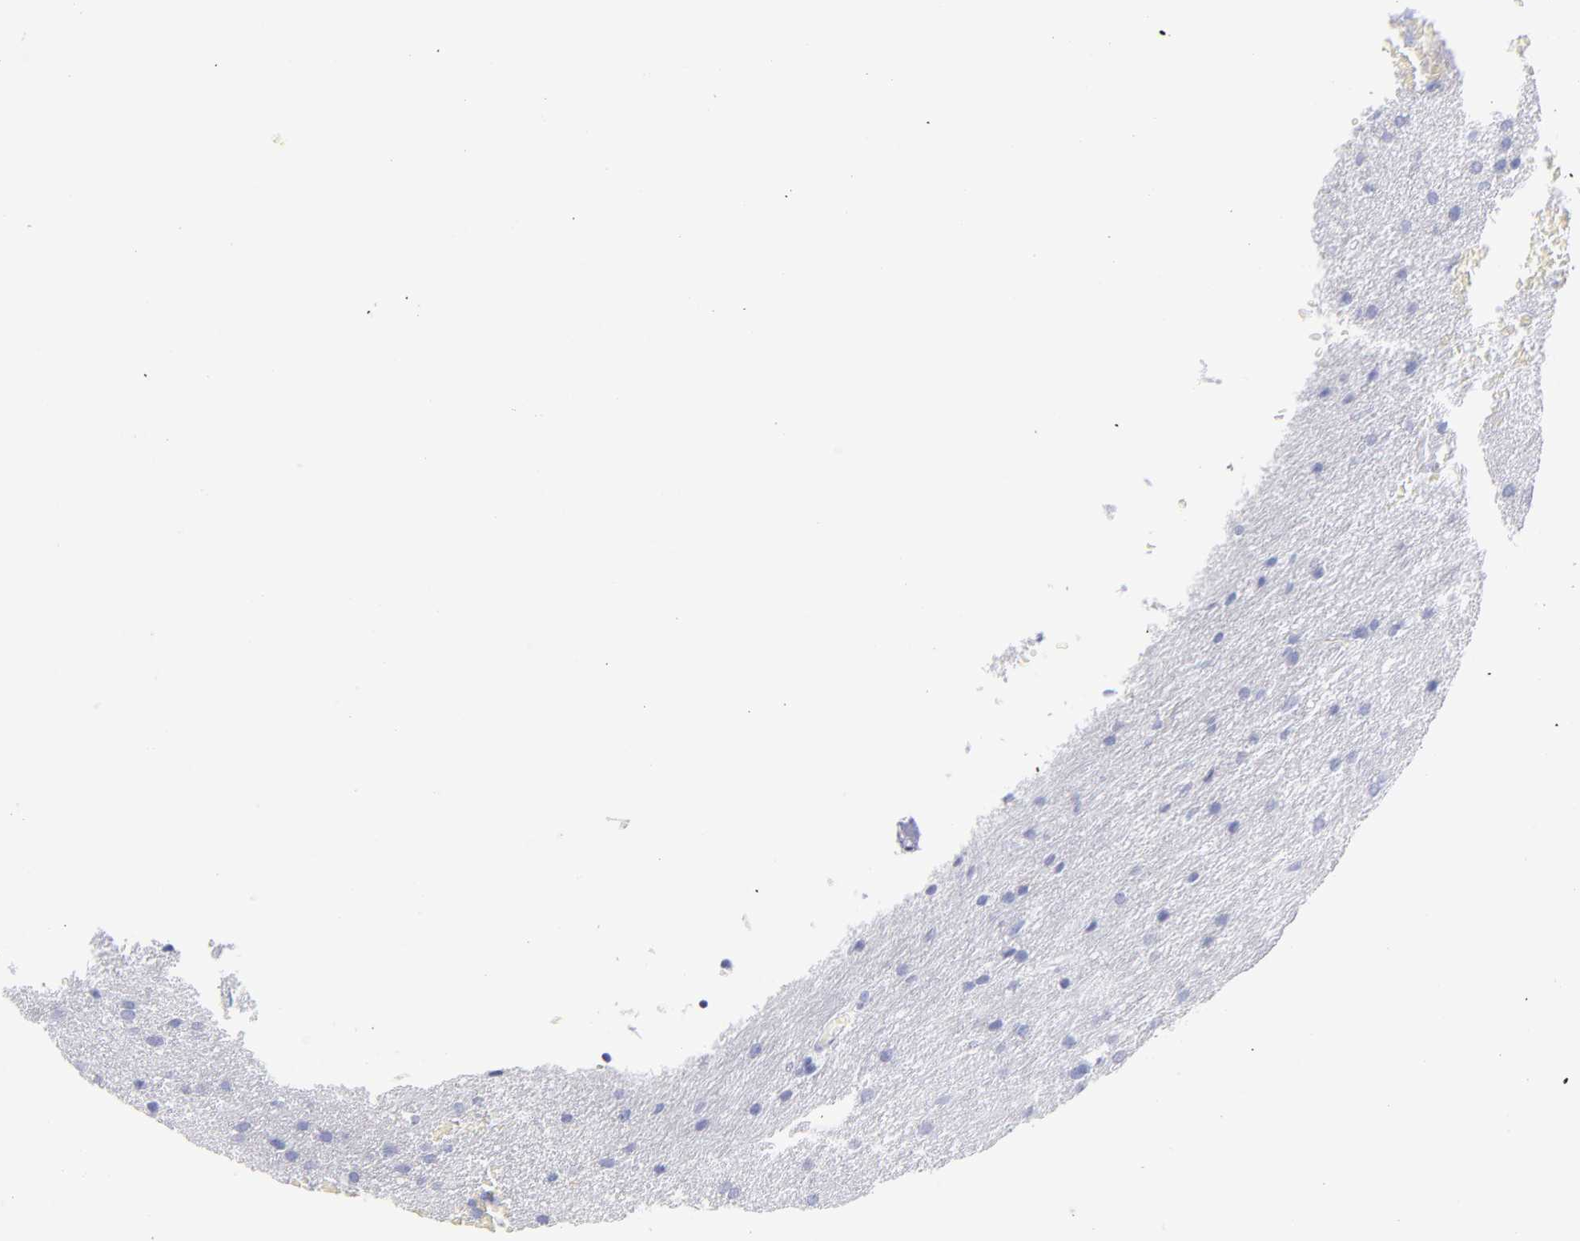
{"staining": {"intensity": "negative", "quantity": "none", "location": "none"}, "tissue": "glioma", "cell_type": "Tumor cells", "image_type": "cancer", "snomed": [{"axis": "morphology", "description": "Glioma, malignant, Low grade"}, {"axis": "topography", "description": "Brain"}], "caption": "This is a micrograph of immunohistochemistry (IHC) staining of glioma, which shows no positivity in tumor cells. (Stains: DAB (3,3'-diaminobenzidine) IHC with hematoxylin counter stain, Microscopy: brightfield microscopy at high magnification).", "gene": "SCGN", "patient": {"sex": "female", "age": 32}}